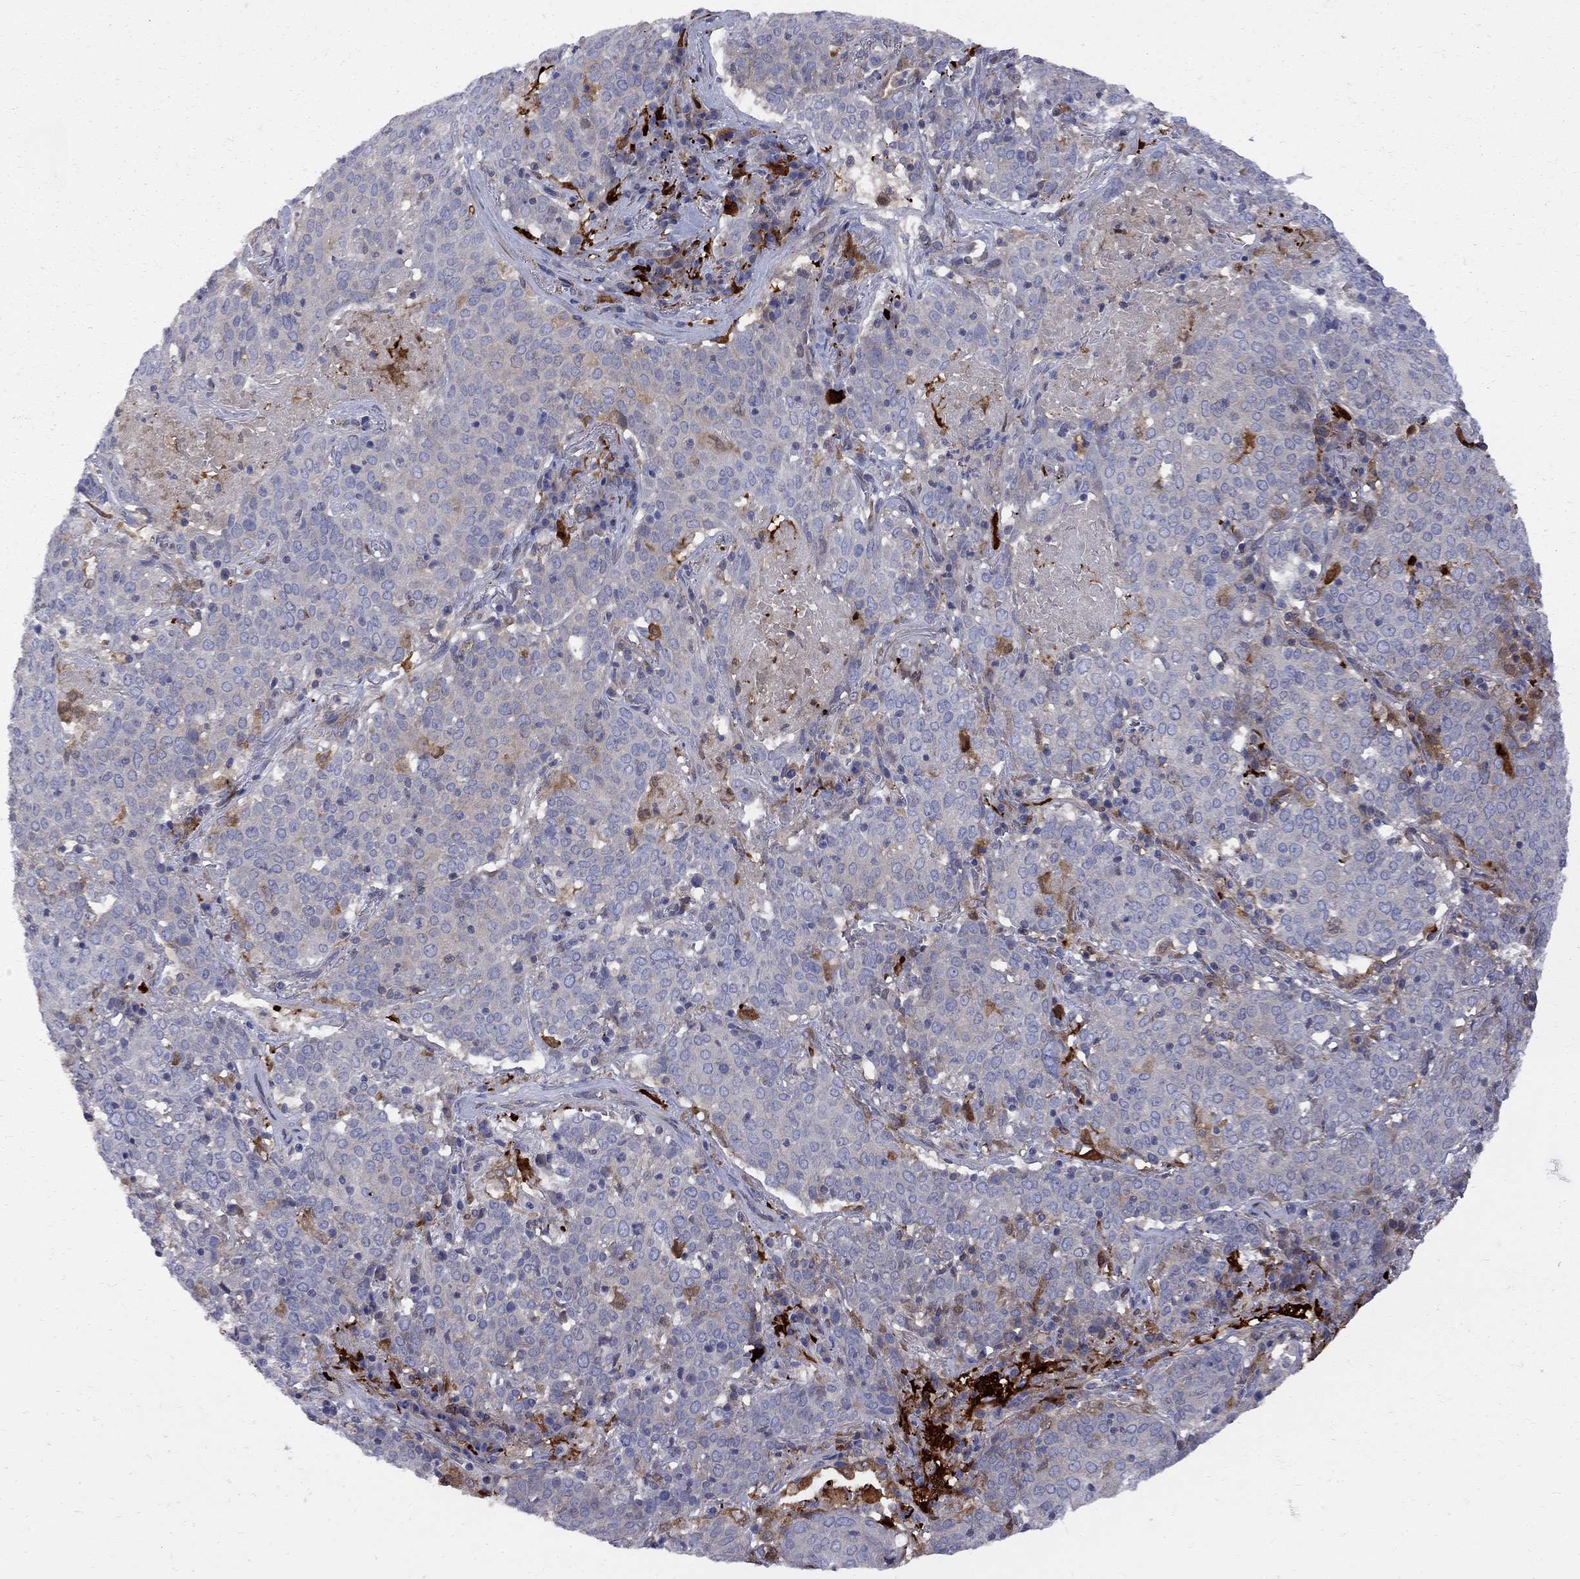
{"staining": {"intensity": "moderate", "quantity": "<25%", "location": "cytoplasmic/membranous"}, "tissue": "lung cancer", "cell_type": "Tumor cells", "image_type": "cancer", "snomed": [{"axis": "morphology", "description": "Squamous cell carcinoma, NOS"}, {"axis": "topography", "description": "Lung"}], "caption": "The histopathology image demonstrates staining of lung cancer (squamous cell carcinoma), revealing moderate cytoplasmic/membranous protein staining (brown color) within tumor cells.", "gene": "MTHFR", "patient": {"sex": "male", "age": 82}}